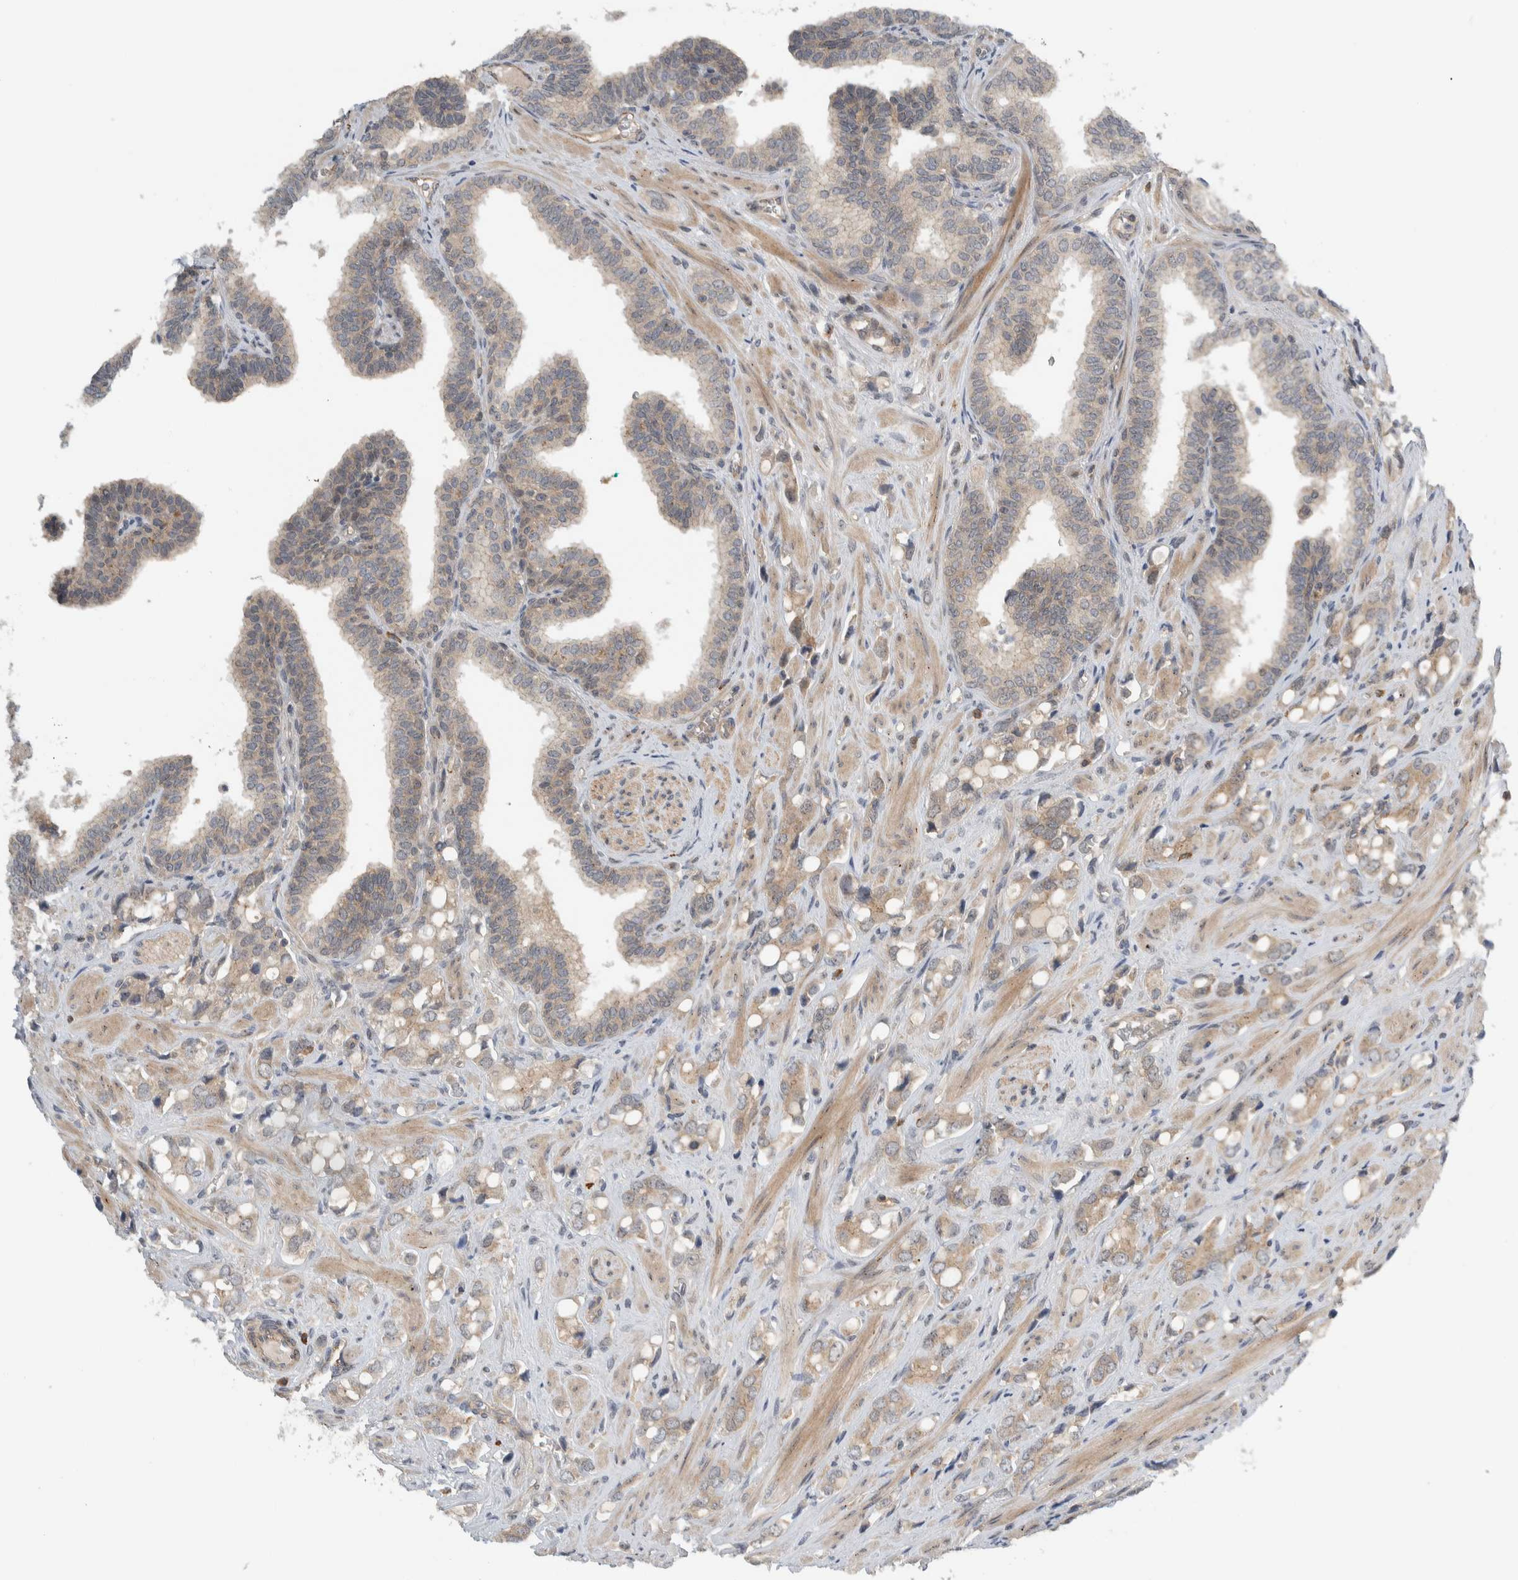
{"staining": {"intensity": "weak", "quantity": ">75%", "location": "cytoplasmic/membranous"}, "tissue": "prostate cancer", "cell_type": "Tumor cells", "image_type": "cancer", "snomed": [{"axis": "morphology", "description": "Adenocarcinoma, High grade"}, {"axis": "topography", "description": "Prostate"}], "caption": "Immunohistochemical staining of prostate cancer reveals weak cytoplasmic/membranous protein expression in about >75% of tumor cells. (brown staining indicates protein expression, while blue staining denotes nuclei).", "gene": "MPRIP", "patient": {"sex": "male", "age": 52}}